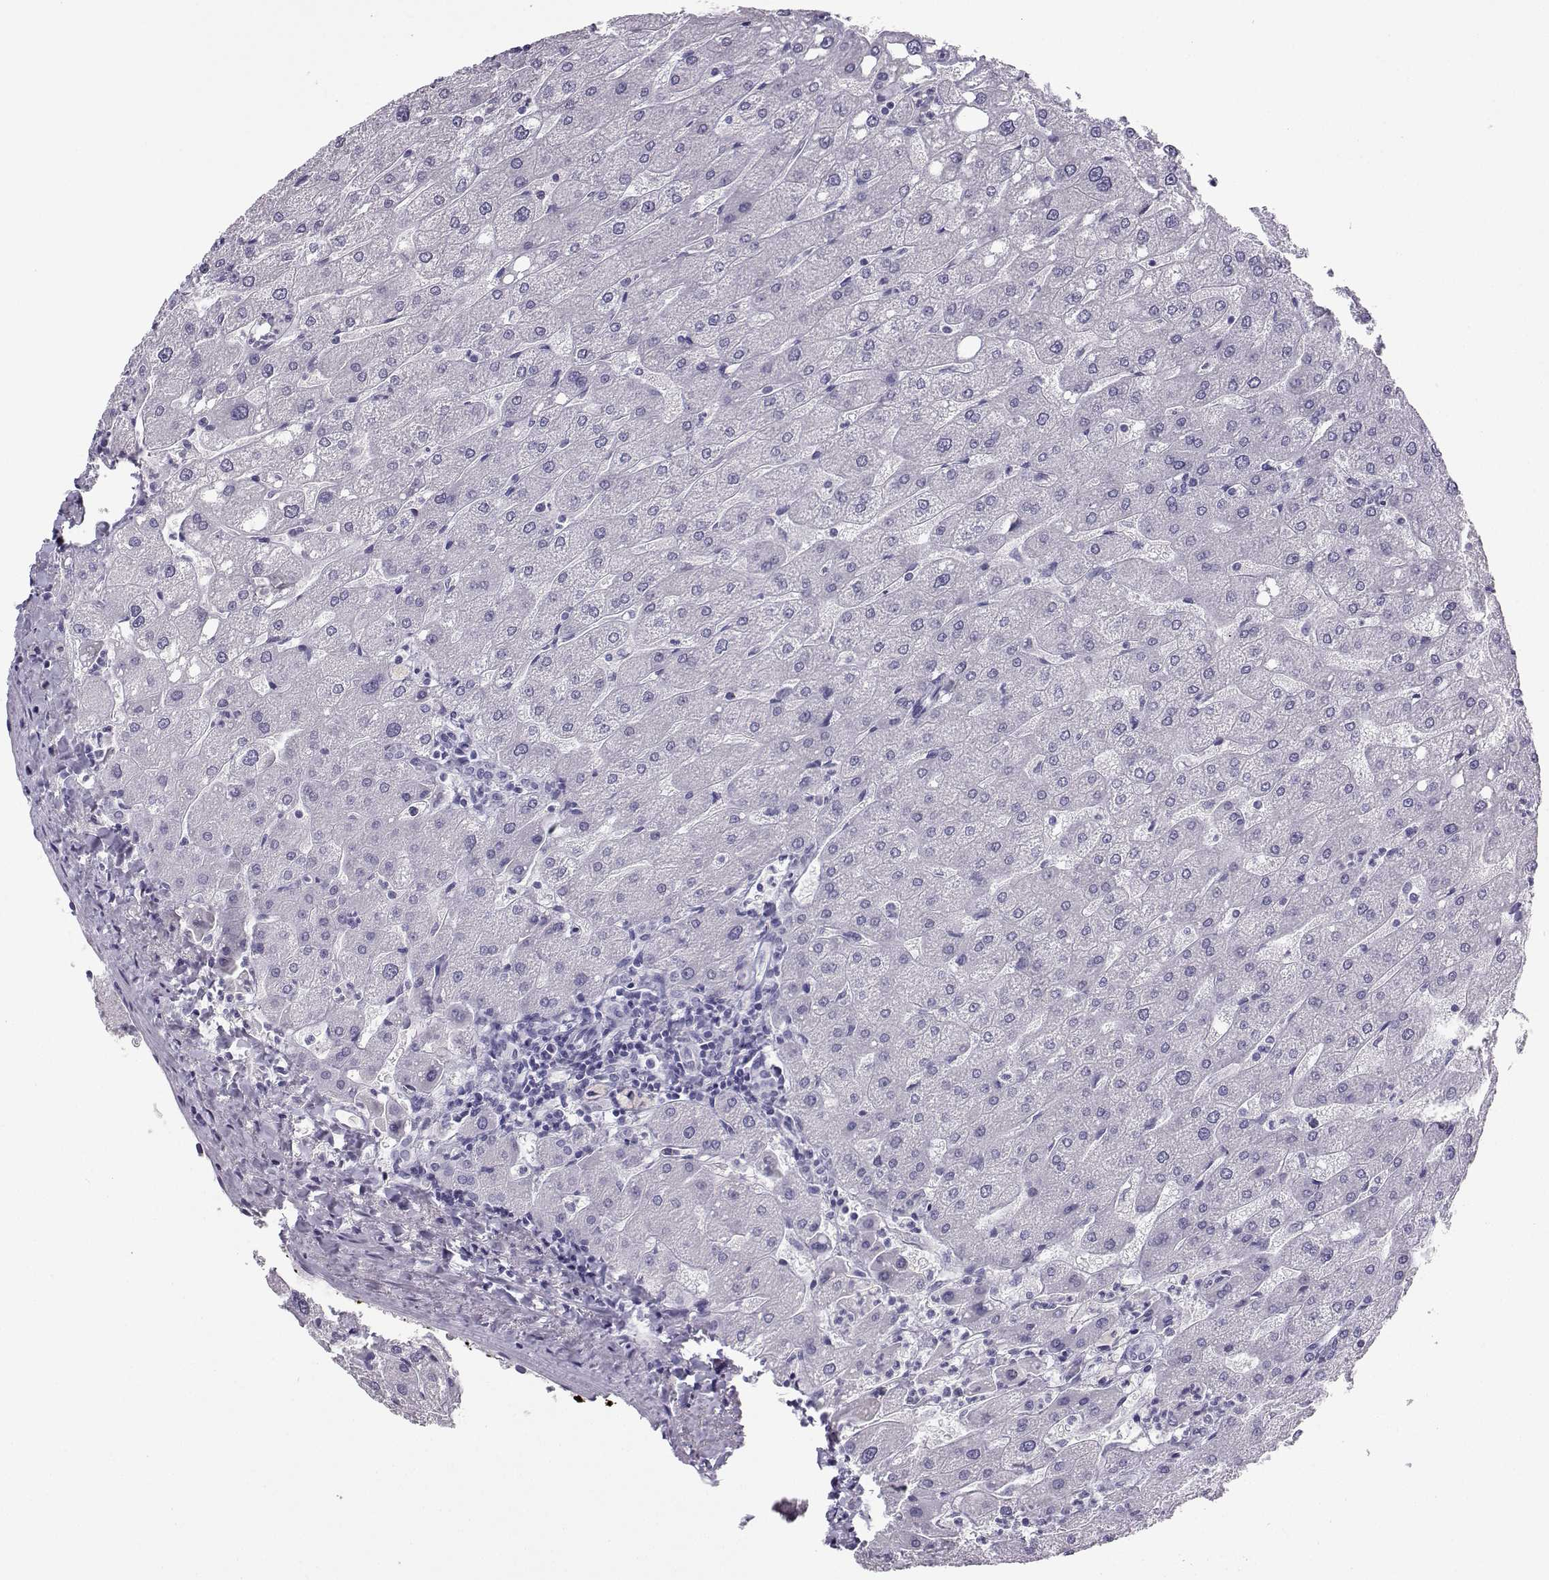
{"staining": {"intensity": "negative", "quantity": "none", "location": "none"}, "tissue": "liver", "cell_type": "Cholangiocytes", "image_type": "normal", "snomed": [{"axis": "morphology", "description": "Normal tissue, NOS"}, {"axis": "topography", "description": "Liver"}], "caption": "Immunohistochemistry photomicrograph of unremarkable liver: liver stained with DAB (3,3'-diaminobenzidine) demonstrates no significant protein positivity in cholangiocytes.", "gene": "NEFL", "patient": {"sex": "male", "age": 67}}